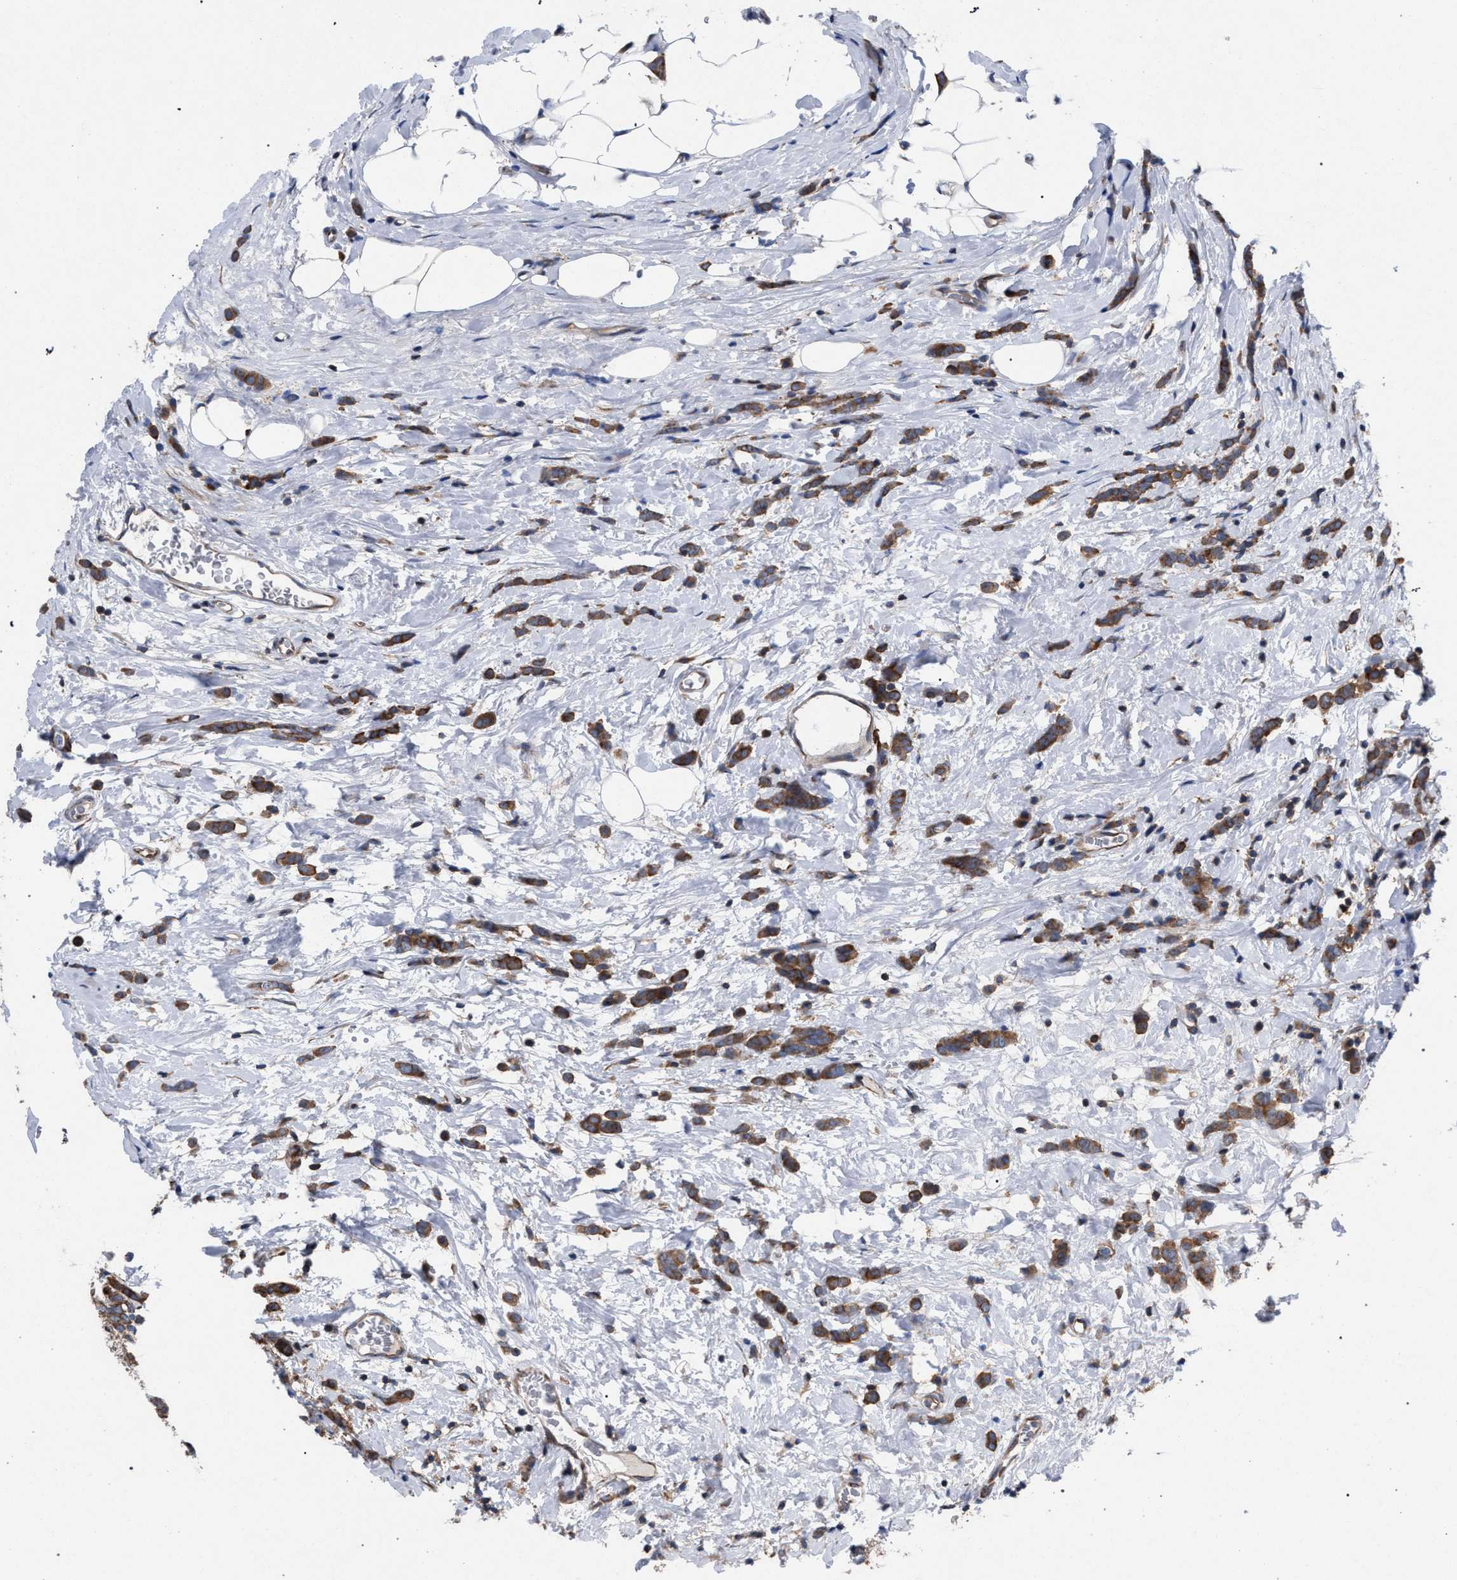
{"staining": {"intensity": "moderate", "quantity": ">75%", "location": "cytoplasmic/membranous"}, "tissue": "breast cancer", "cell_type": "Tumor cells", "image_type": "cancer", "snomed": [{"axis": "morphology", "description": "Lobular carcinoma"}, {"axis": "topography", "description": "Breast"}], "caption": "Human breast cancer stained for a protein (brown) exhibits moderate cytoplasmic/membranous positive staining in approximately >75% of tumor cells.", "gene": "CDR2L", "patient": {"sex": "female", "age": 60}}